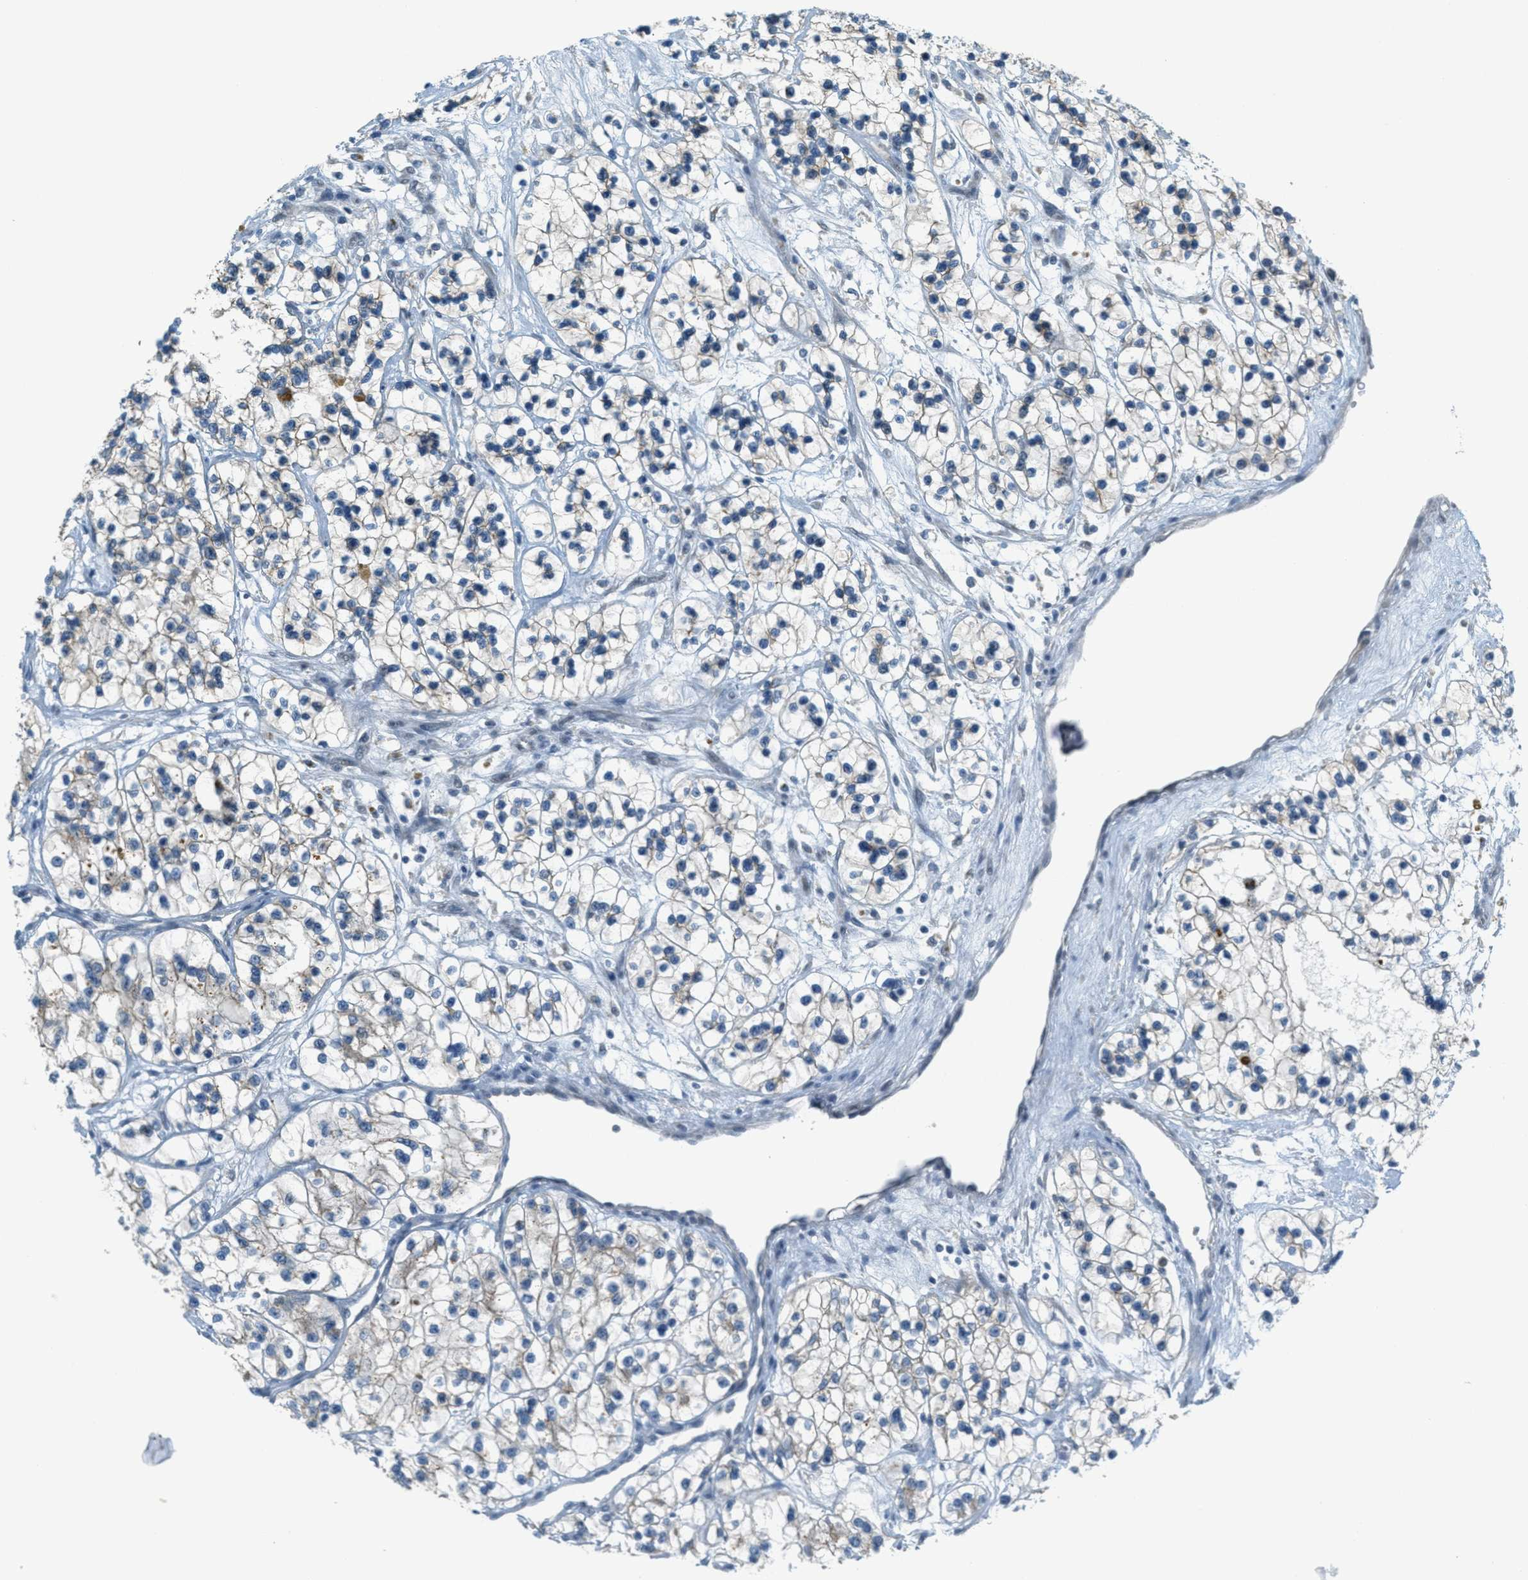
{"staining": {"intensity": "negative", "quantity": "none", "location": "none"}, "tissue": "renal cancer", "cell_type": "Tumor cells", "image_type": "cancer", "snomed": [{"axis": "morphology", "description": "Adenocarcinoma, NOS"}, {"axis": "topography", "description": "Kidney"}], "caption": "Photomicrograph shows no protein expression in tumor cells of renal cancer (adenocarcinoma) tissue.", "gene": "TCF3", "patient": {"sex": "female", "age": 57}}